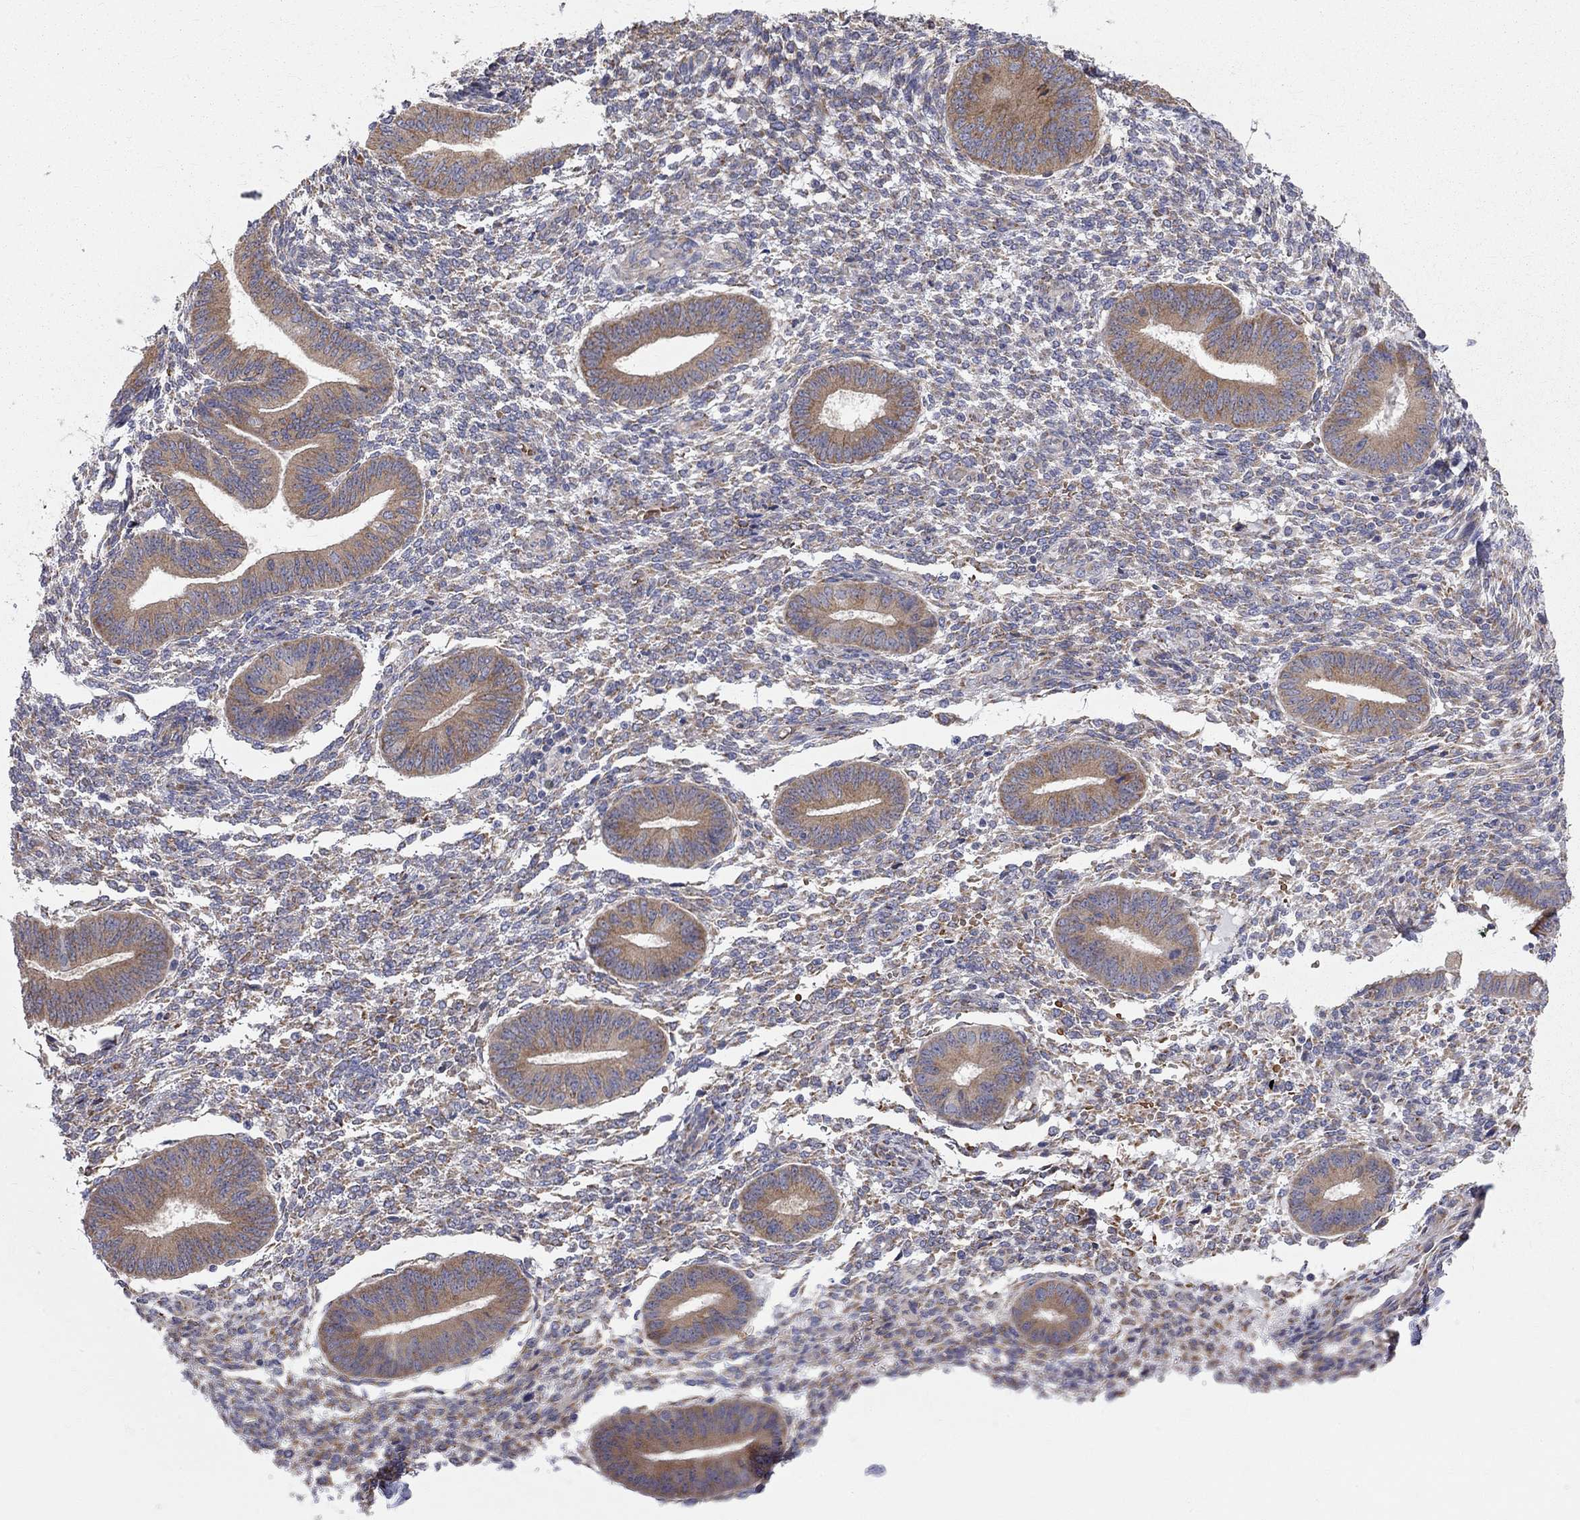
{"staining": {"intensity": "negative", "quantity": "none", "location": "none"}, "tissue": "endometrium", "cell_type": "Cells in endometrial stroma", "image_type": "normal", "snomed": [{"axis": "morphology", "description": "Normal tissue, NOS"}, {"axis": "topography", "description": "Endometrium"}], "caption": "A high-resolution micrograph shows IHC staining of normal endometrium, which displays no significant positivity in cells in endometrial stroma.", "gene": "CASTOR1", "patient": {"sex": "female", "age": 47}}